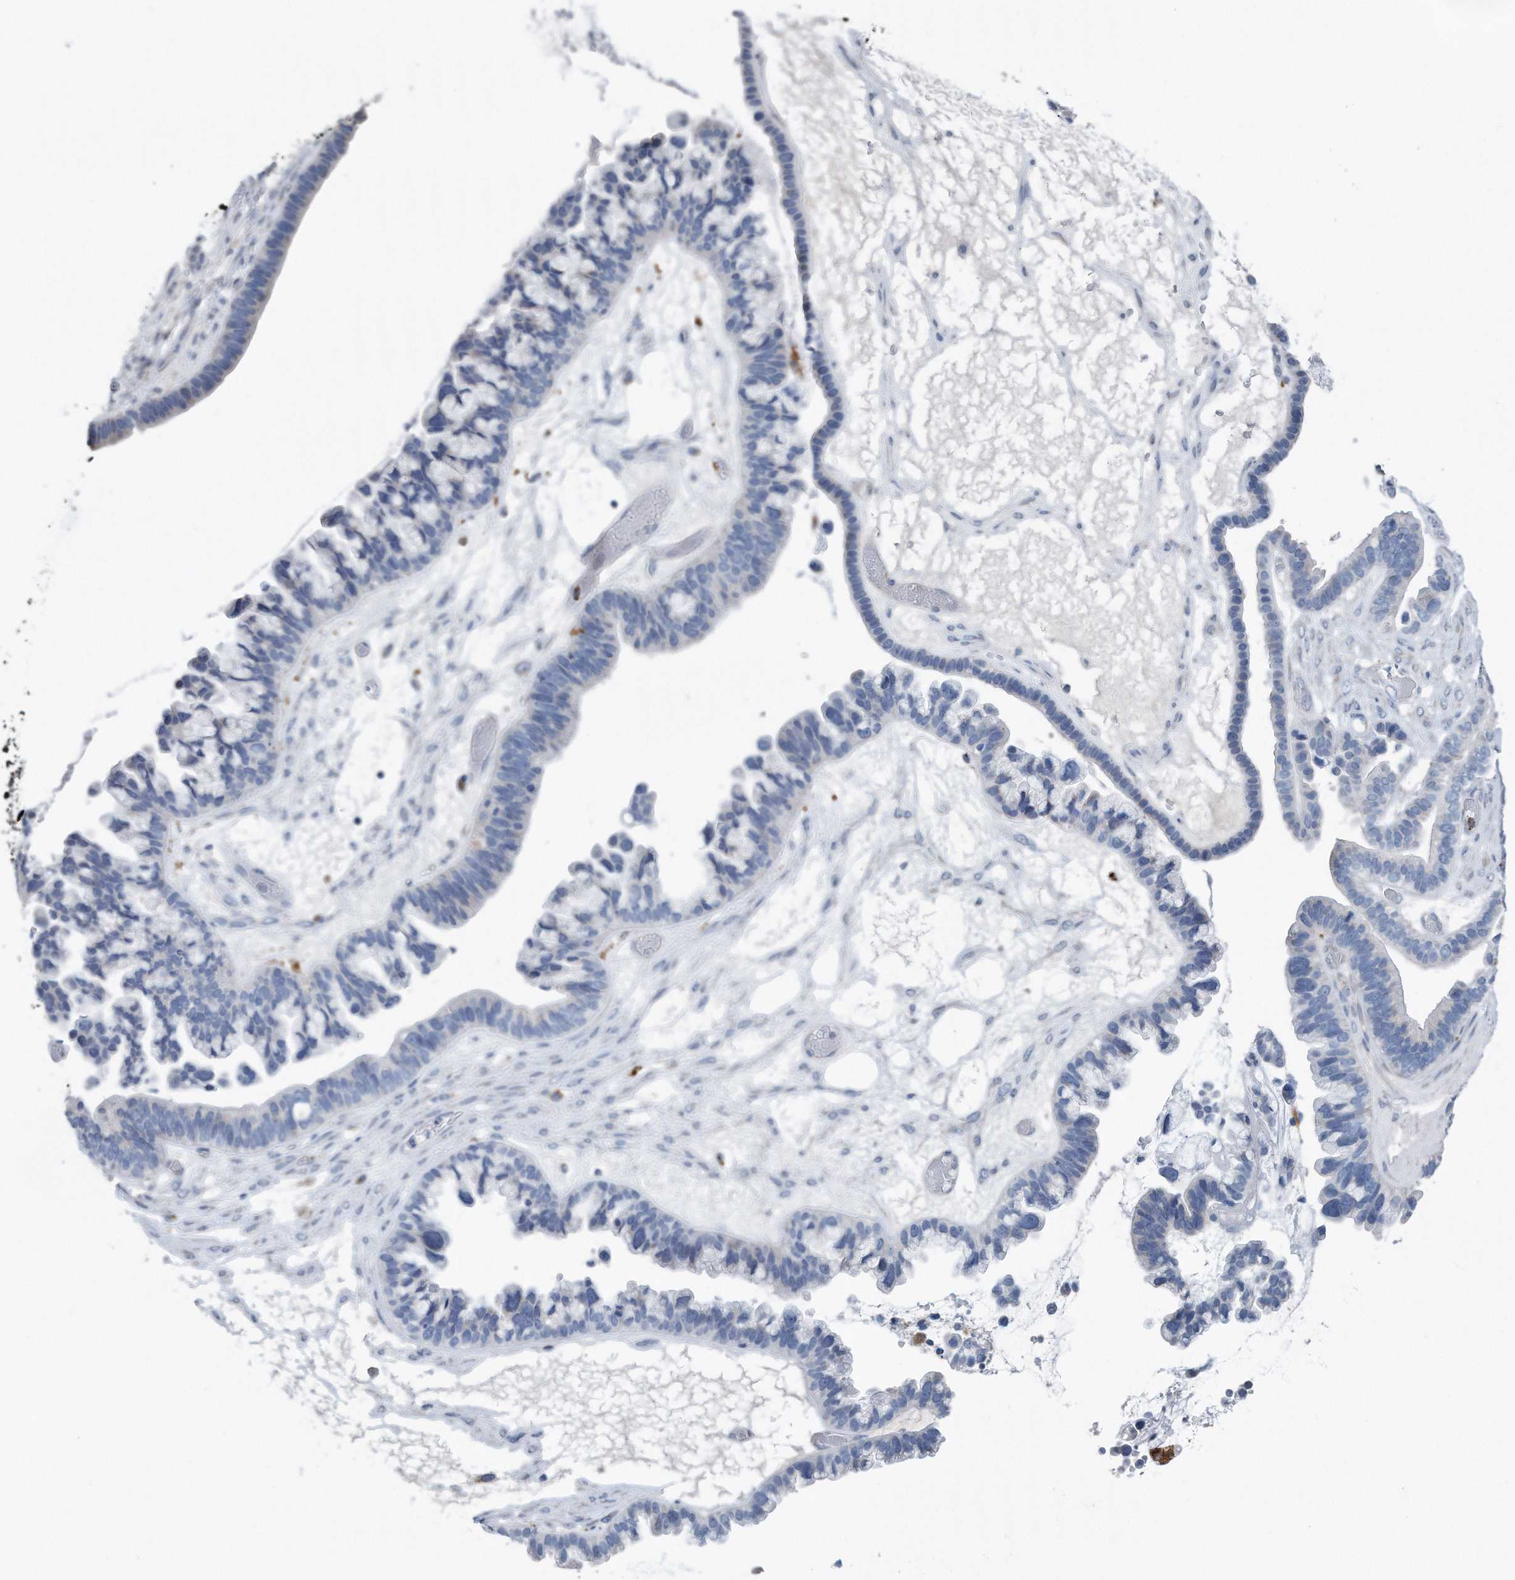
{"staining": {"intensity": "negative", "quantity": "none", "location": "none"}, "tissue": "ovarian cancer", "cell_type": "Tumor cells", "image_type": "cancer", "snomed": [{"axis": "morphology", "description": "Cystadenocarcinoma, serous, NOS"}, {"axis": "topography", "description": "Ovary"}], "caption": "This is an IHC micrograph of human ovarian cancer (serous cystadenocarcinoma). There is no positivity in tumor cells.", "gene": "ZNF772", "patient": {"sex": "female", "age": 56}}